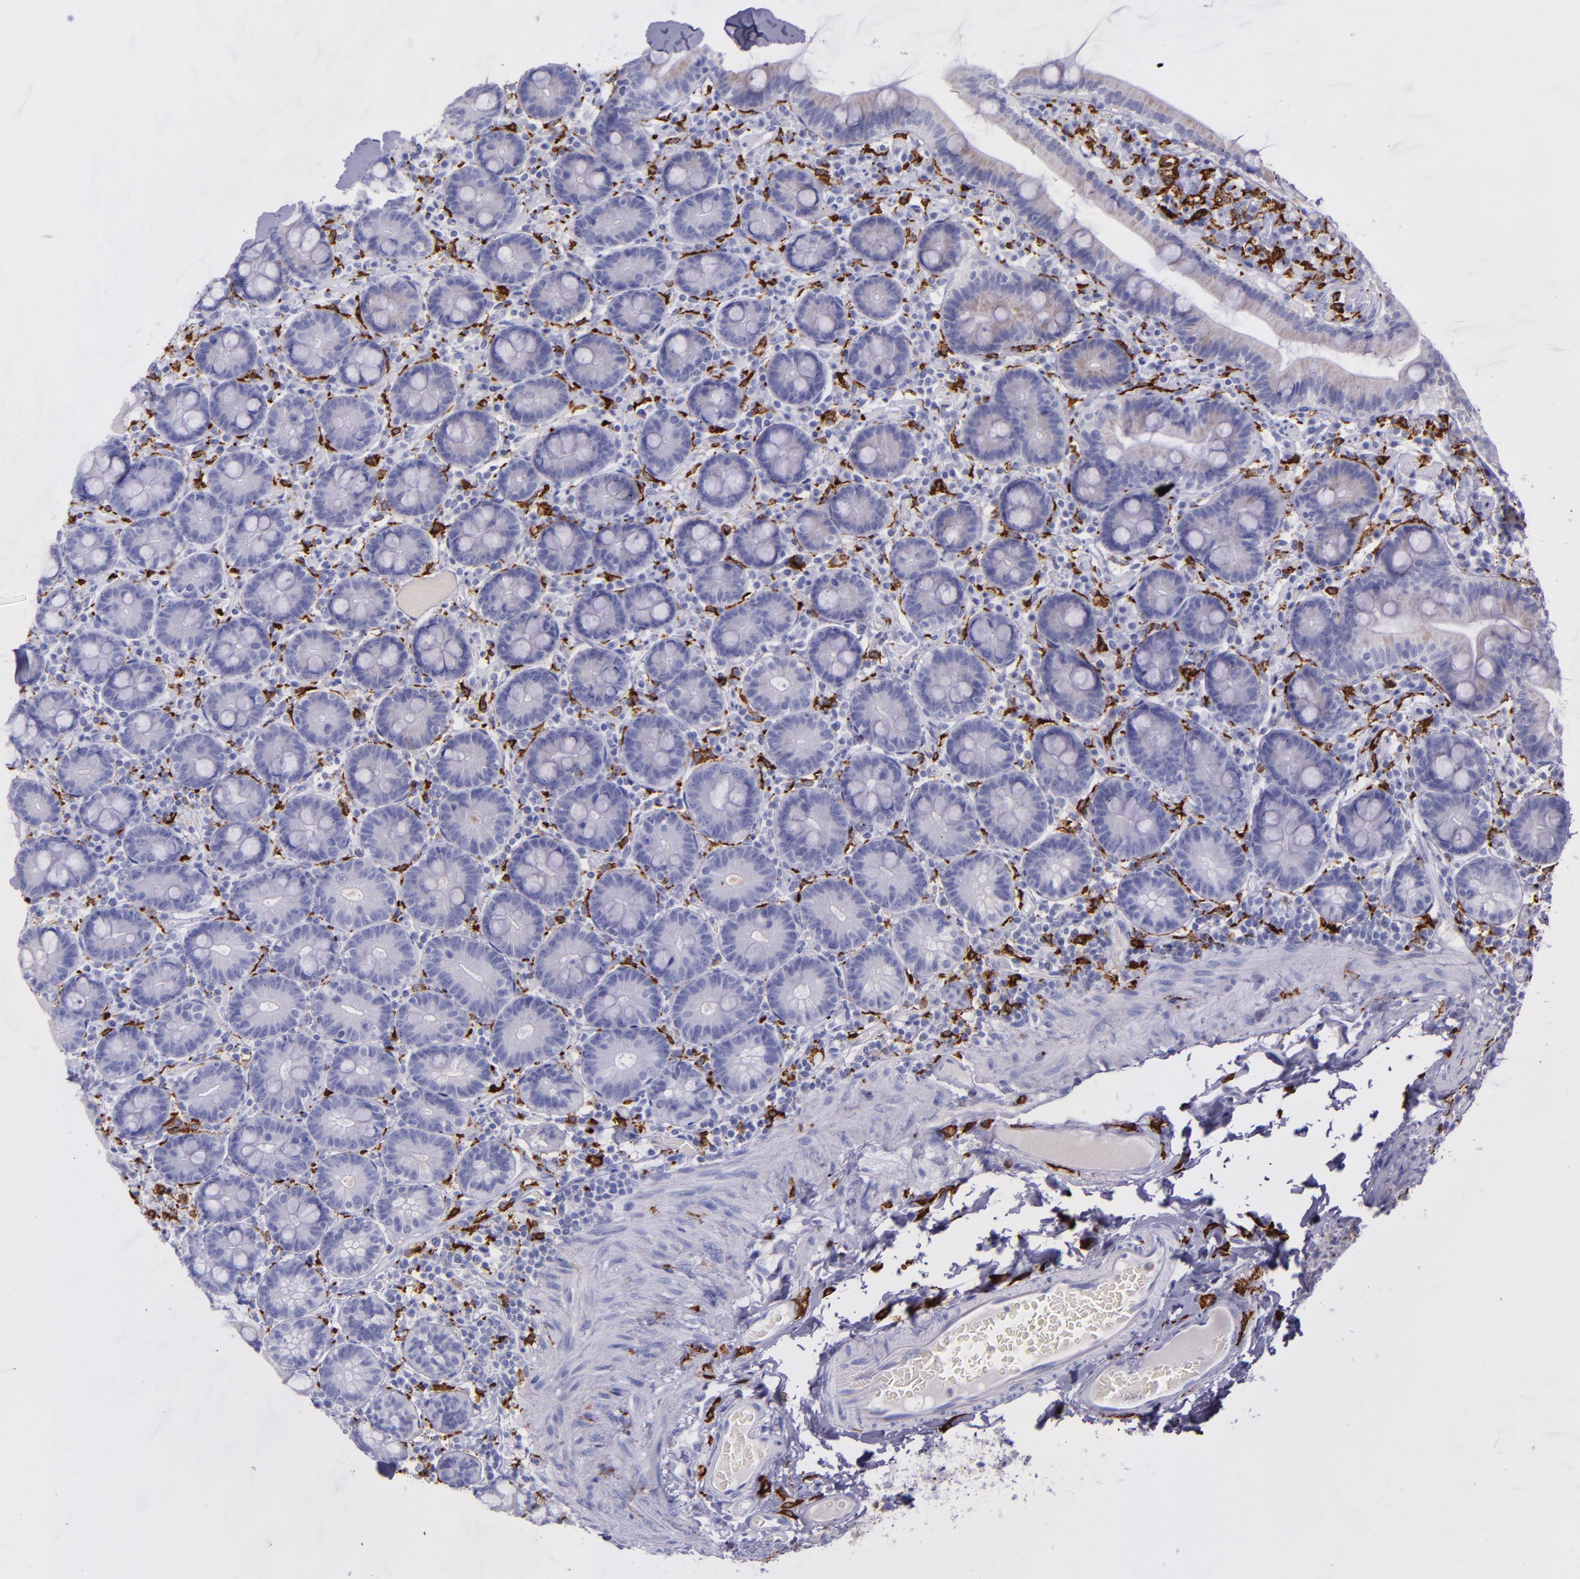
{"staining": {"intensity": "negative", "quantity": "none", "location": "none"}, "tissue": "duodenum", "cell_type": "Glandular cells", "image_type": "normal", "snomed": [{"axis": "morphology", "description": "Normal tissue, NOS"}, {"axis": "topography", "description": "Duodenum"}], "caption": "Micrograph shows no protein expression in glandular cells of unremarkable duodenum.", "gene": "CD163", "patient": {"sex": "male", "age": 66}}